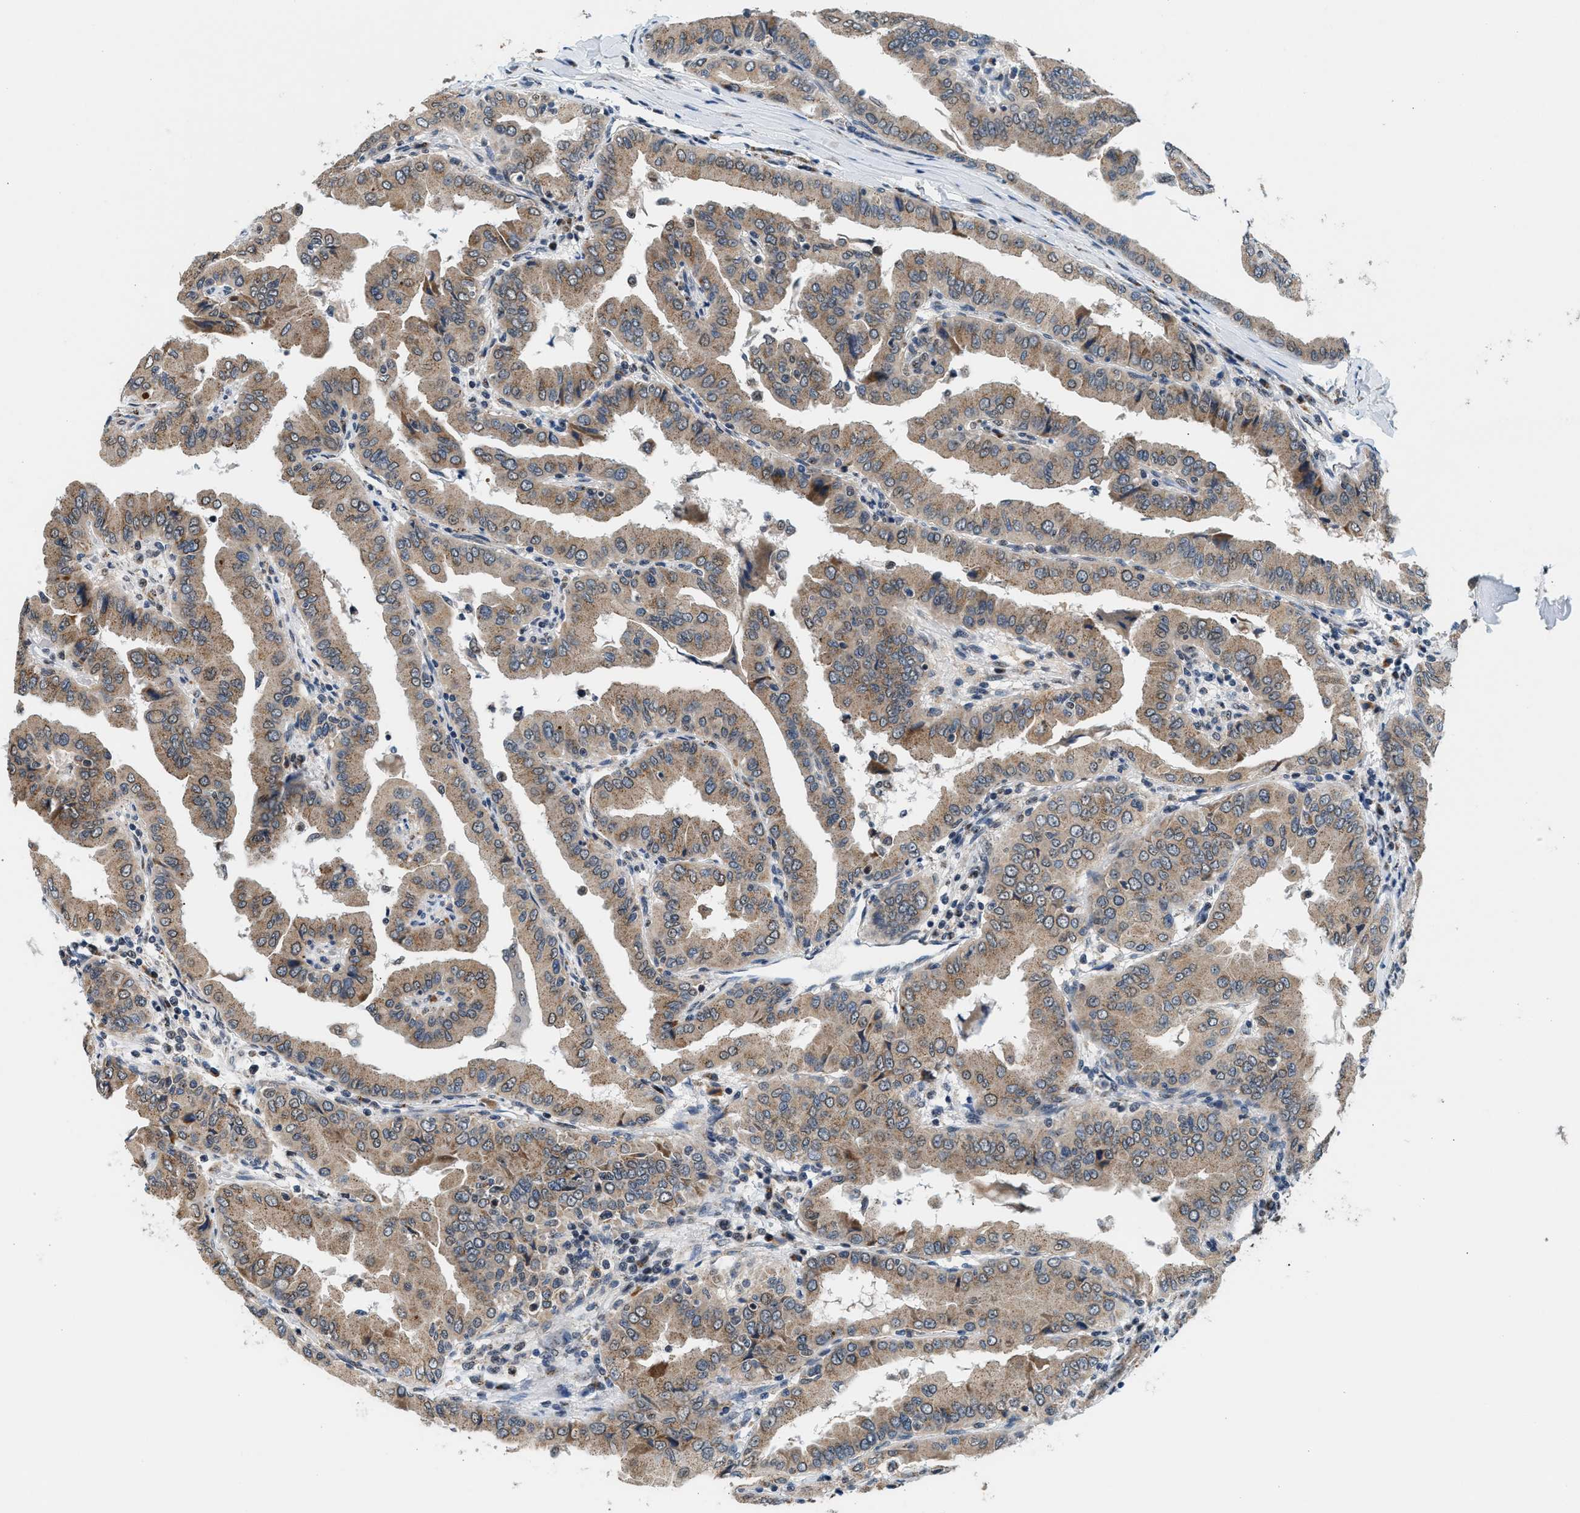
{"staining": {"intensity": "moderate", "quantity": ">75%", "location": "cytoplasmic/membranous"}, "tissue": "thyroid cancer", "cell_type": "Tumor cells", "image_type": "cancer", "snomed": [{"axis": "morphology", "description": "Papillary adenocarcinoma, NOS"}, {"axis": "topography", "description": "Thyroid gland"}], "caption": "A high-resolution photomicrograph shows IHC staining of papillary adenocarcinoma (thyroid), which exhibits moderate cytoplasmic/membranous staining in about >75% of tumor cells.", "gene": "KCNMB2", "patient": {"sex": "male", "age": 33}}